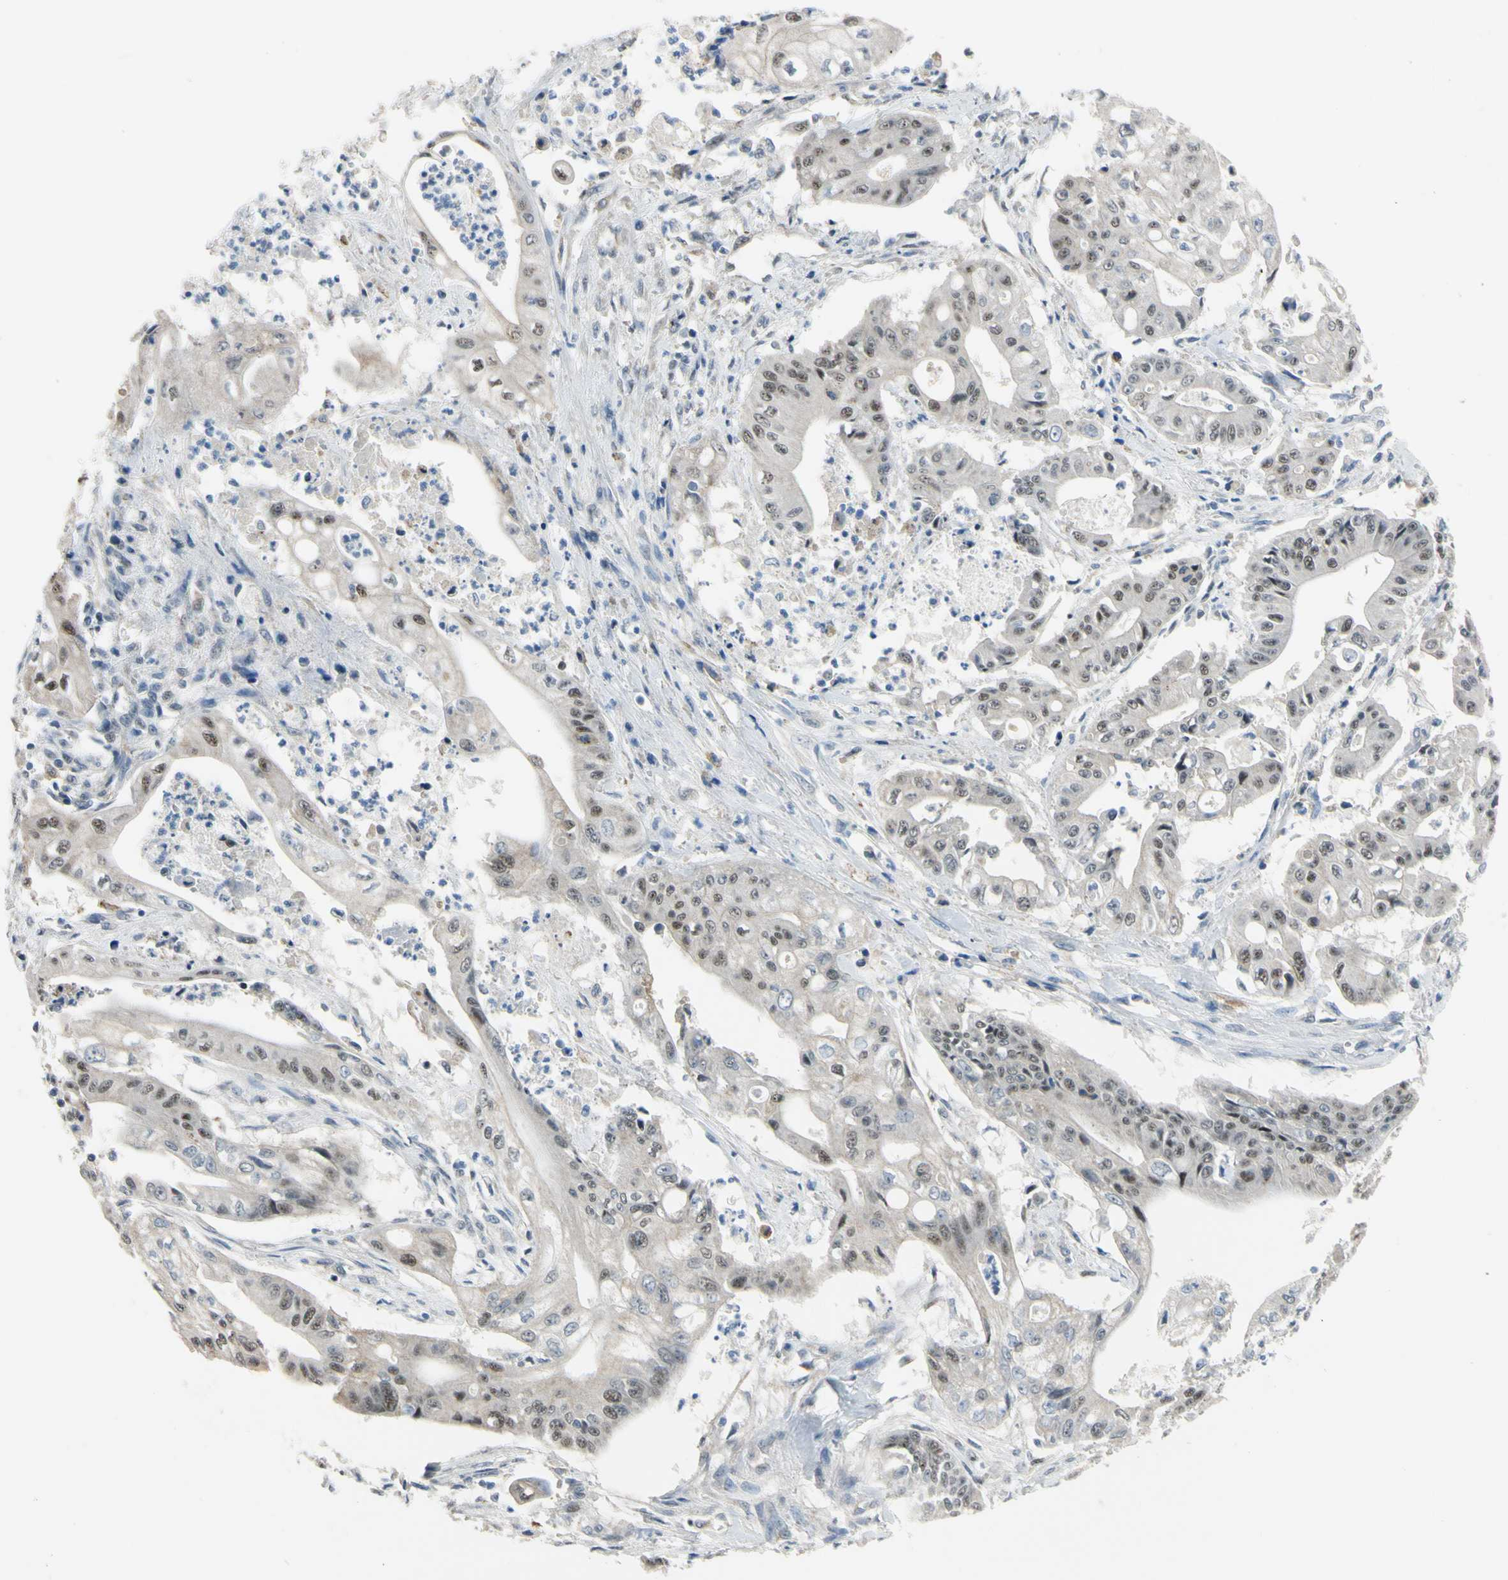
{"staining": {"intensity": "moderate", "quantity": "25%-75%", "location": "nuclear"}, "tissue": "pancreatic cancer", "cell_type": "Tumor cells", "image_type": "cancer", "snomed": [{"axis": "morphology", "description": "Normal tissue, NOS"}, {"axis": "topography", "description": "Lymph node"}], "caption": "This is a micrograph of IHC staining of pancreatic cancer, which shows moderate positivity in the nuclear of tumor cells.", "gene": "LHX9", "patient": {"sex": "male", "age": 62}}